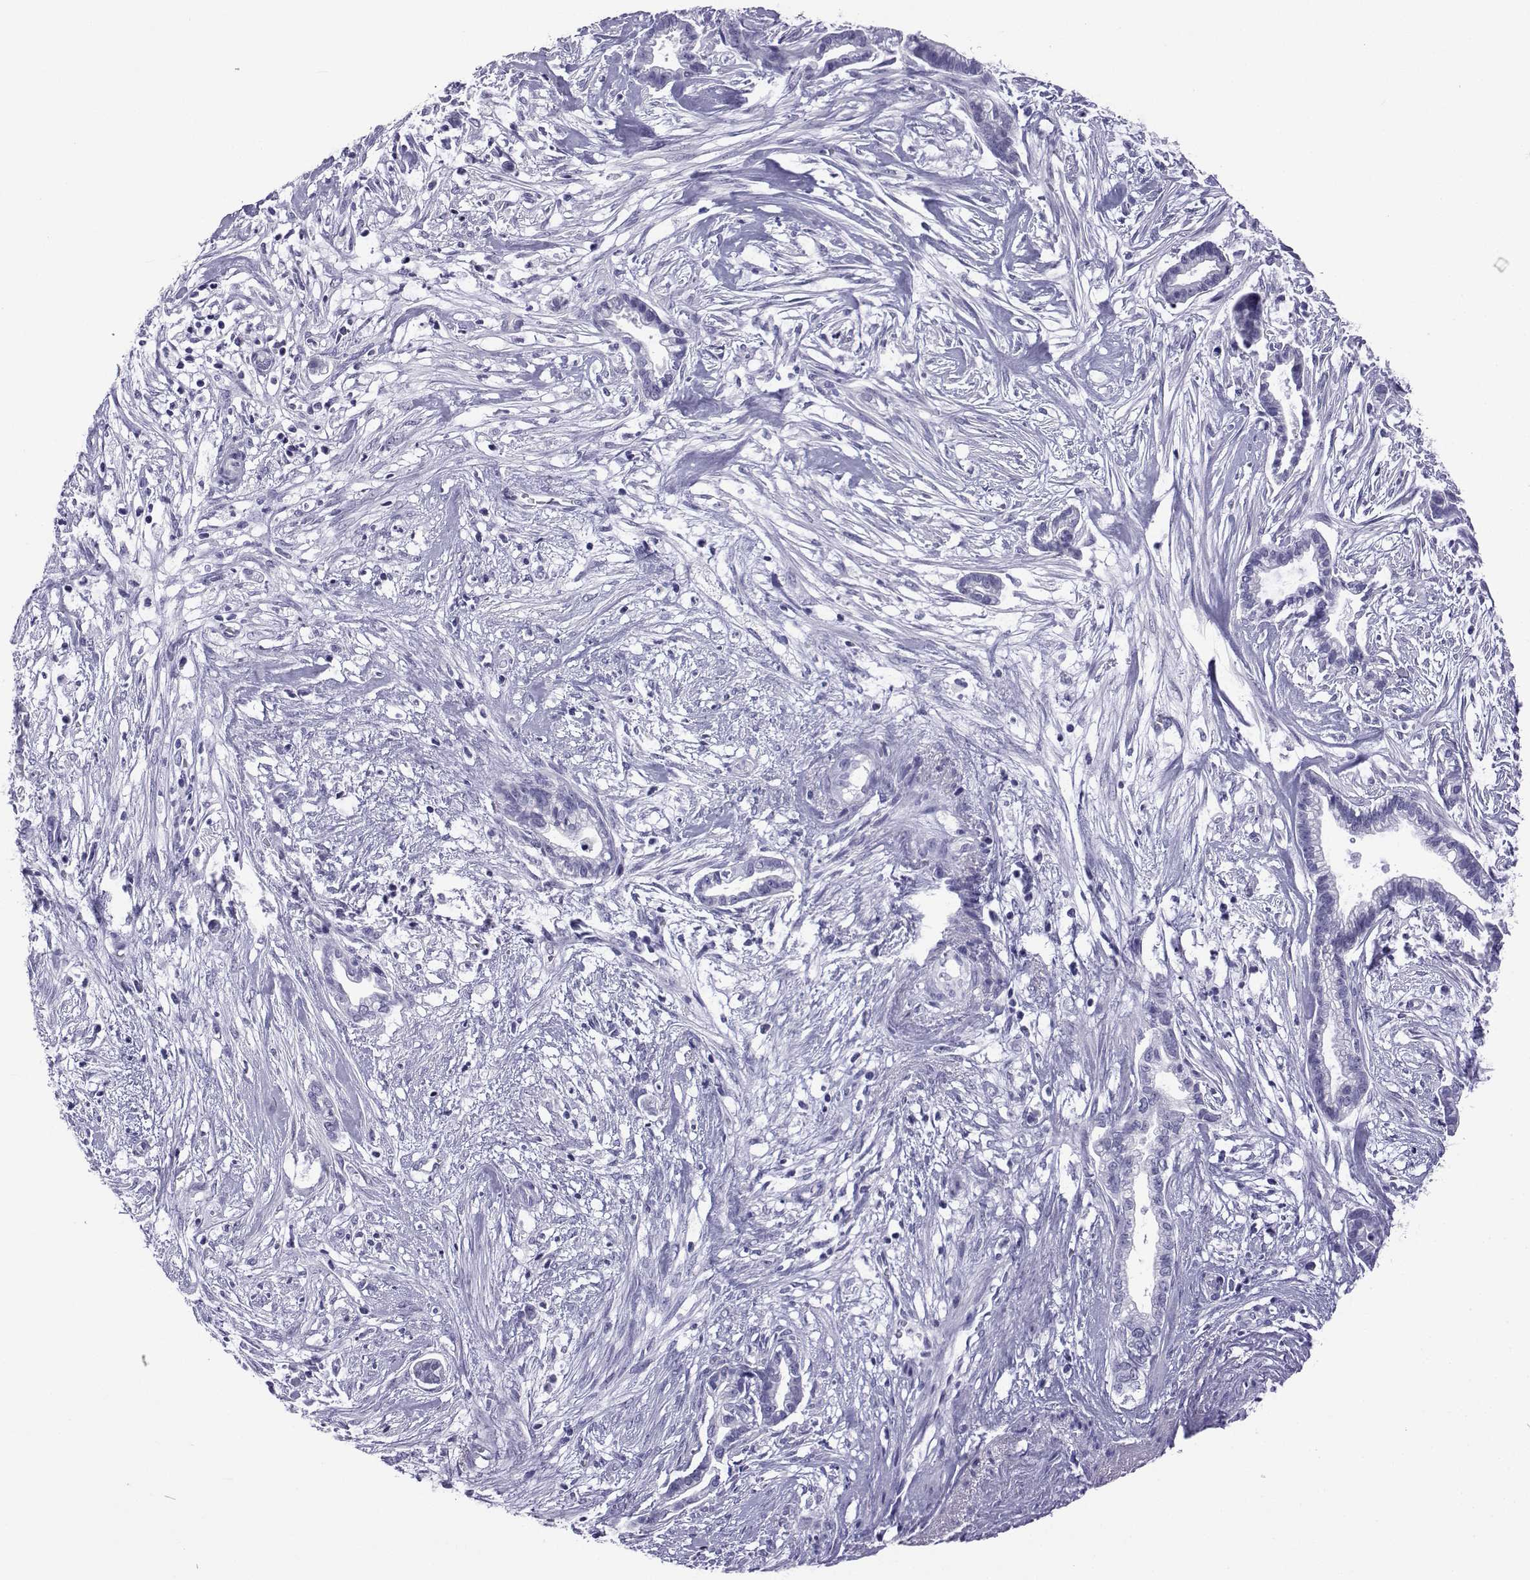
{"staining": {"intensity": "negative", "quantity": "none", "location": "none"}, "tissue": "cervical cancer", "cell_type": "Tumor cells", "image_type": "cancer", "snomed": [{"axis": "morphology", "description": "Adenocarcinoma, NOS"}, {"axis": "topography", "description": "Cervix"}], "caption": "Immunohistochemistry micrograph of cervical cancer (adenocarcinoma) stained for a protein (brown), which displays no positivity in tumor cells.", "gene": "ACTL7A", "patient": {"sex": "female", "age": 62}}